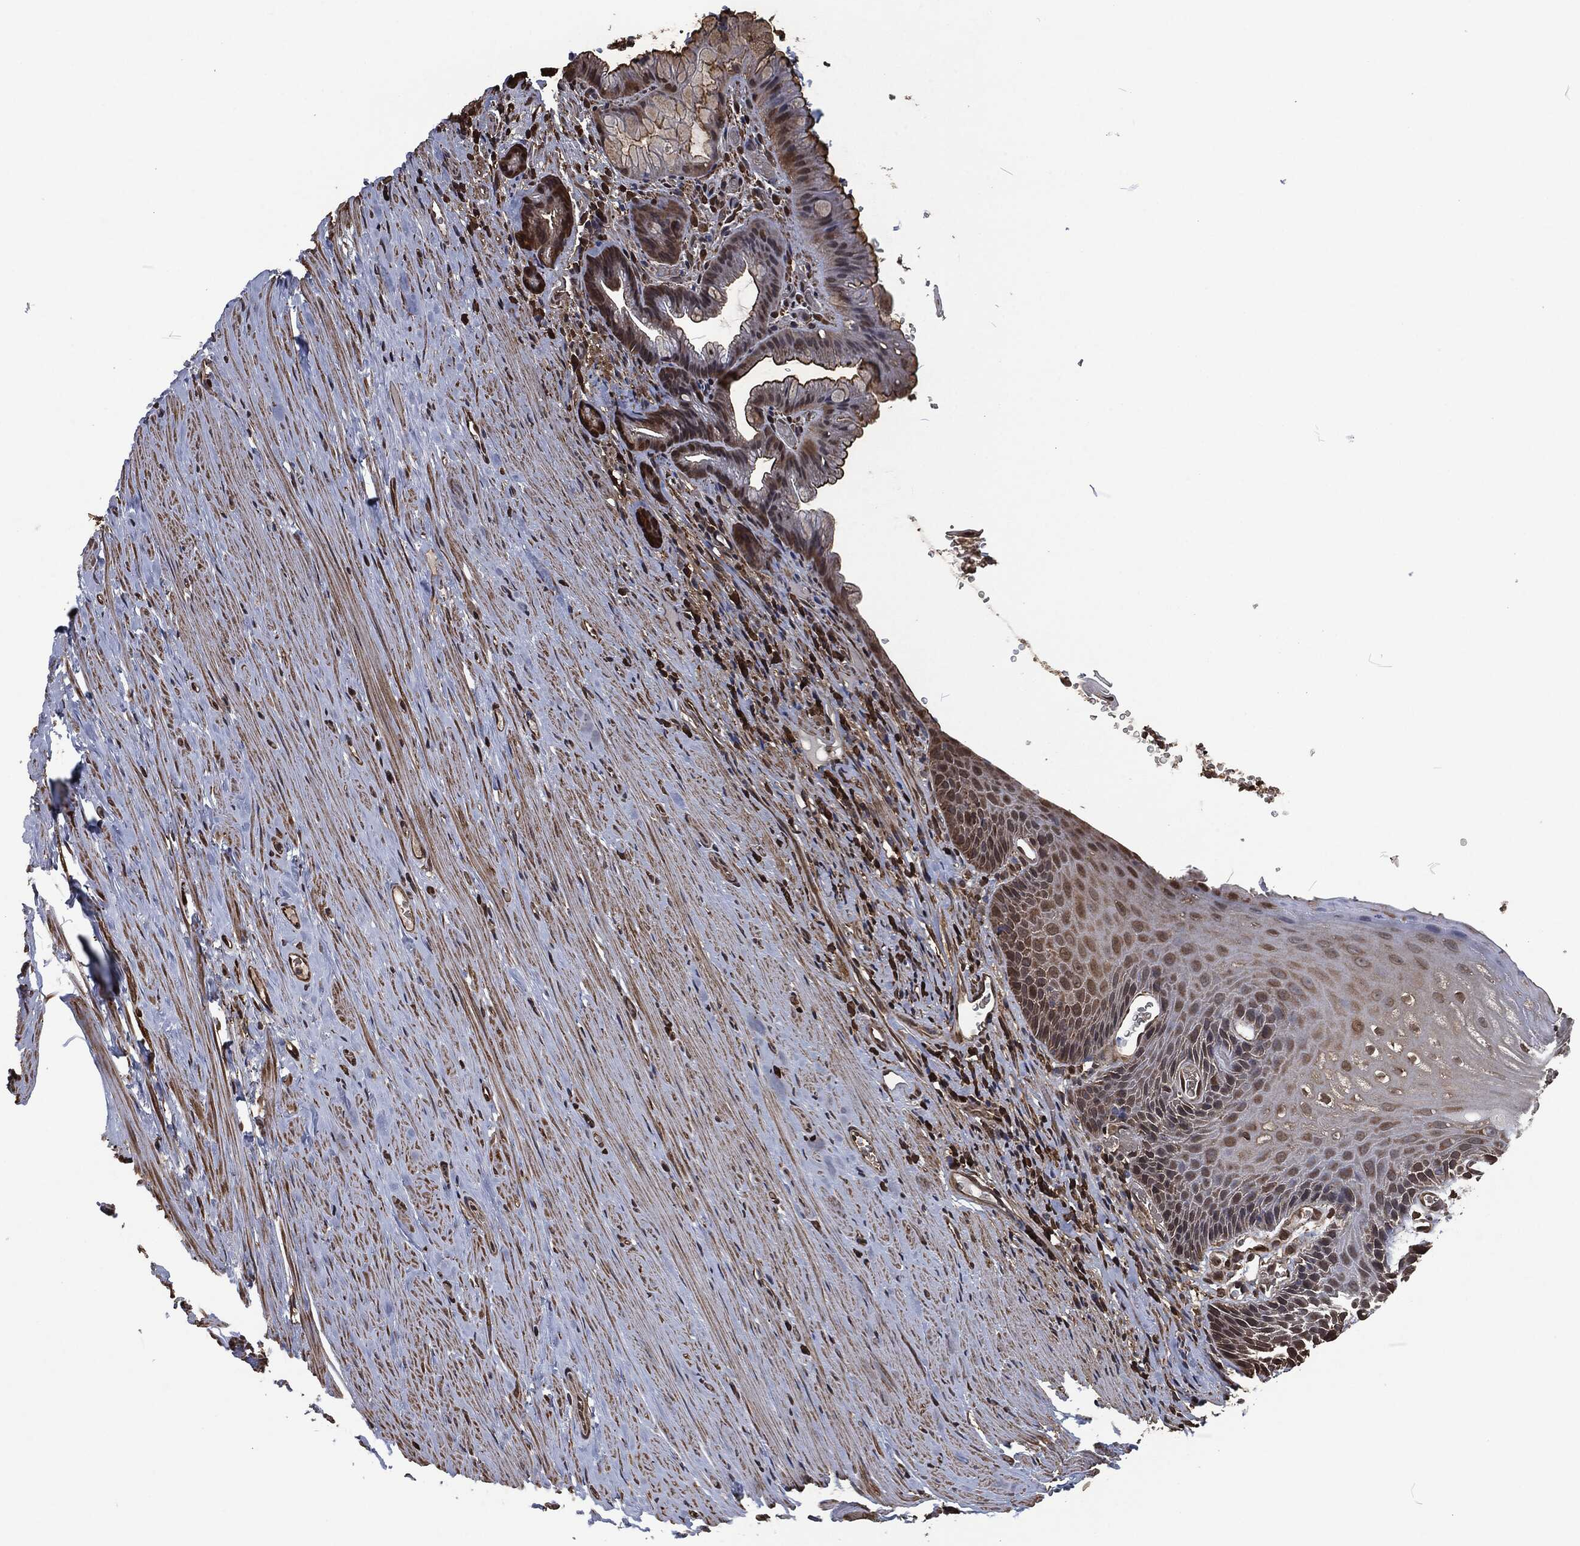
{"staining": {"intensity": "moderate", "quantity": "<25%", "location": "cytoplasmic/membranous"}, "tissue": "esophagus", "cell_type": "Squamous epithelial cells", "image_type": "normal", "snomed": [{"axis": "morphology", "description": "Normal tissue, NOS"}, {"axis": "topography", "description": "Esophagus"}], "caption": "A high-resolution histopathology image shows IHC staining of normal esophagus, which reveals moderate cytoplasmic/membranous staining in approximately <25% of squamous epithelial cells.", "gene": "PRDX4", "patient": {"sex": "male", "age": 64}}